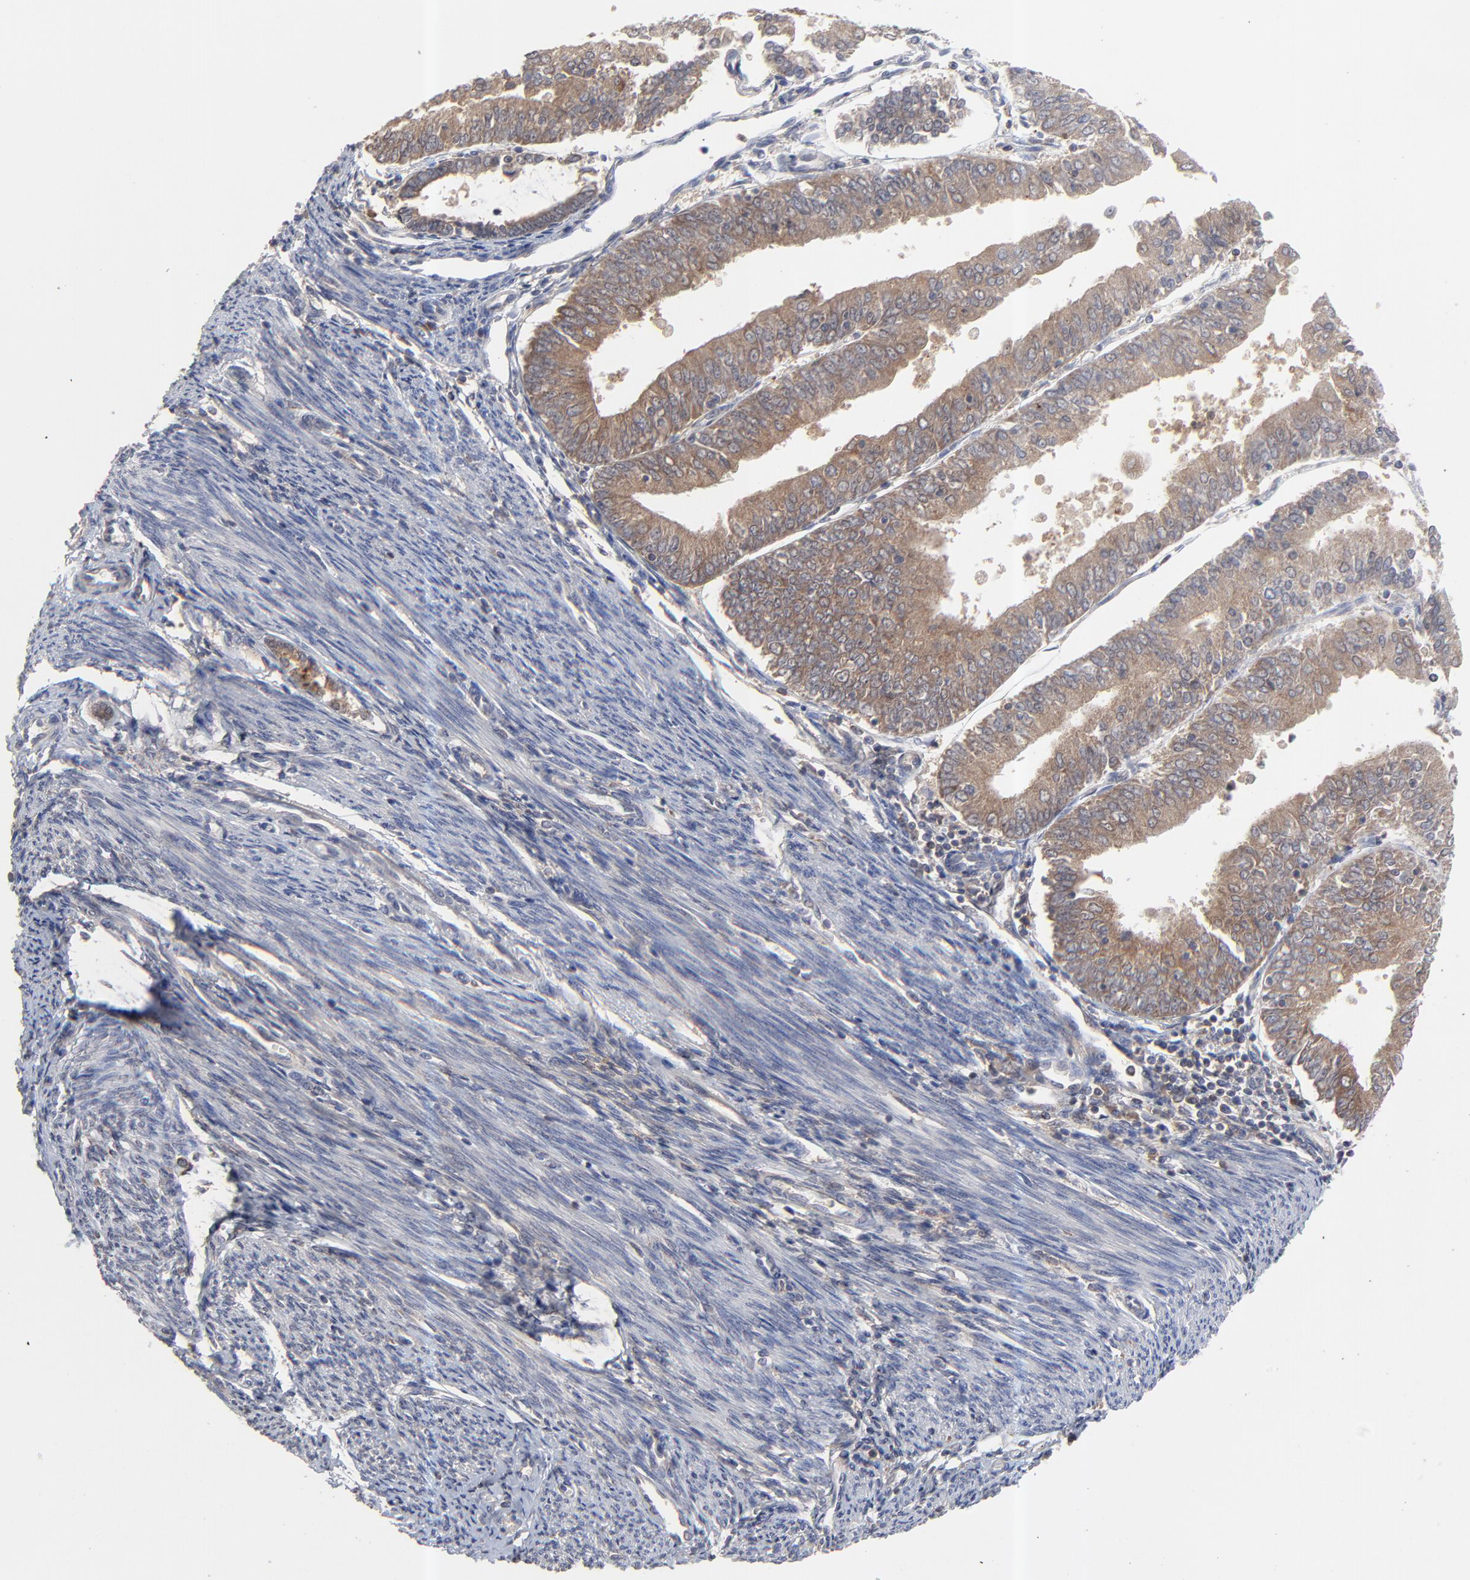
{"staining": {"intensity": "strong", "quantity": ">75%", "location": "cytoplasmic/membranous"}, "tissue": "endometrial cancer", "cell_type": "Tumor cells", "image_type": "cancer", "snomed": [{"axis": "morphology", "description": "Adenocarcinoma, NOS"}, {"axis": "topography", "description": "Endometrium"}], "caption": "Strong cytoplasmic/membranous positivity for a protein is identified in about >75% of tumor cells of endometrial cancer using IHC.", "gene": "RAB9A", "patient": {"sex": "female", "age": 79}}